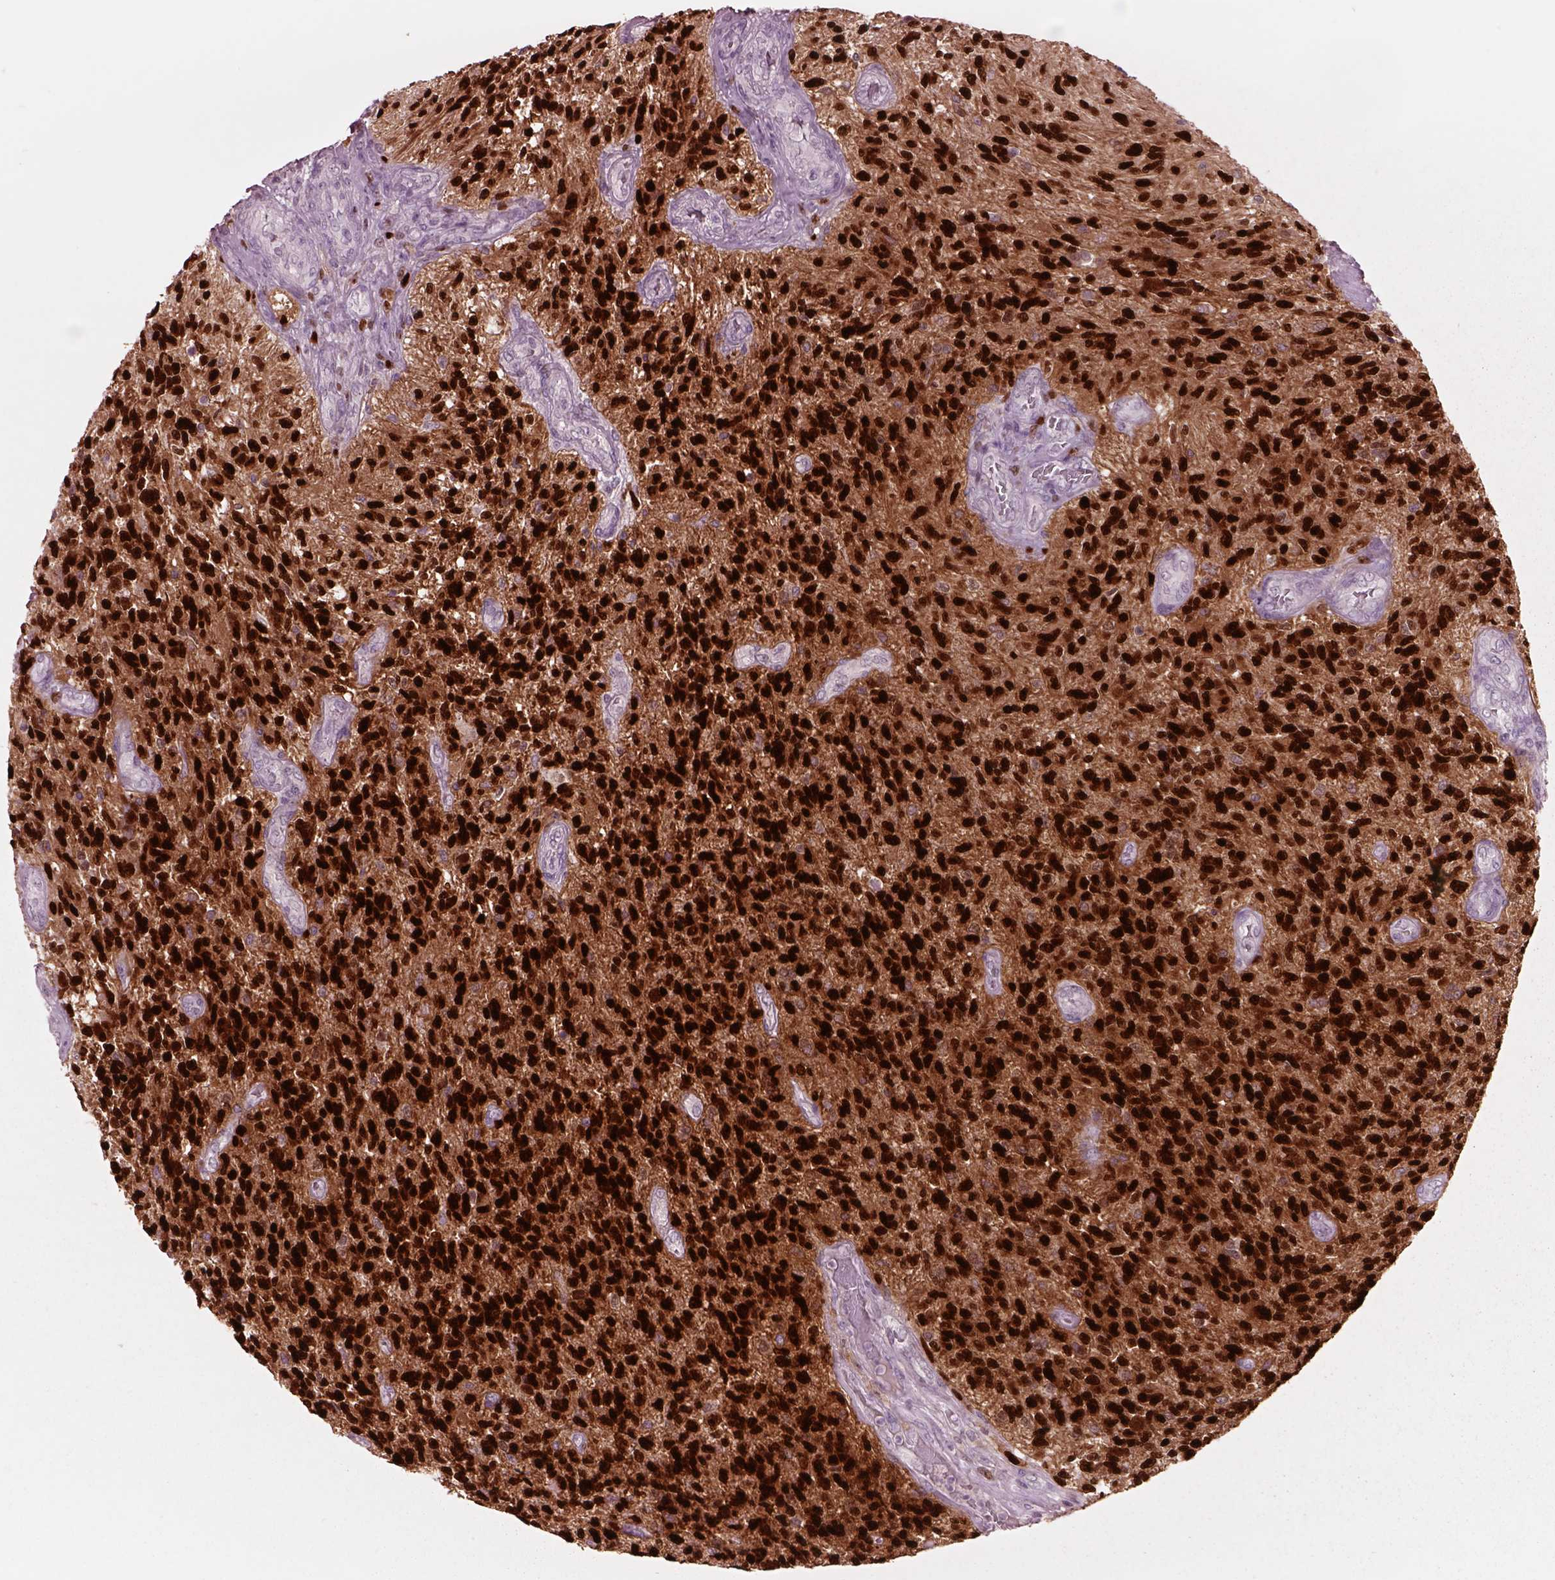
{"staining": {"intensity": "strong", "quantity": ">75%", "location": "nuclear"}, "tissue": "glioma", "cell_type": "Tumor cells", "image_type": "cancer", "snomed": [{"axis": "morphology", "description": "Glioma, malignant, High grade"}, {"axis": "topography", "description": "Brain"}], "caption": "This histopathology image demonstrates immunohistochemistry (IHC) staining of glioma, with high strong nuclear positivity in approximately >75% of tumor cells.", "gene": "SOX9", "patient": {"sex": "male", "age": 56}}